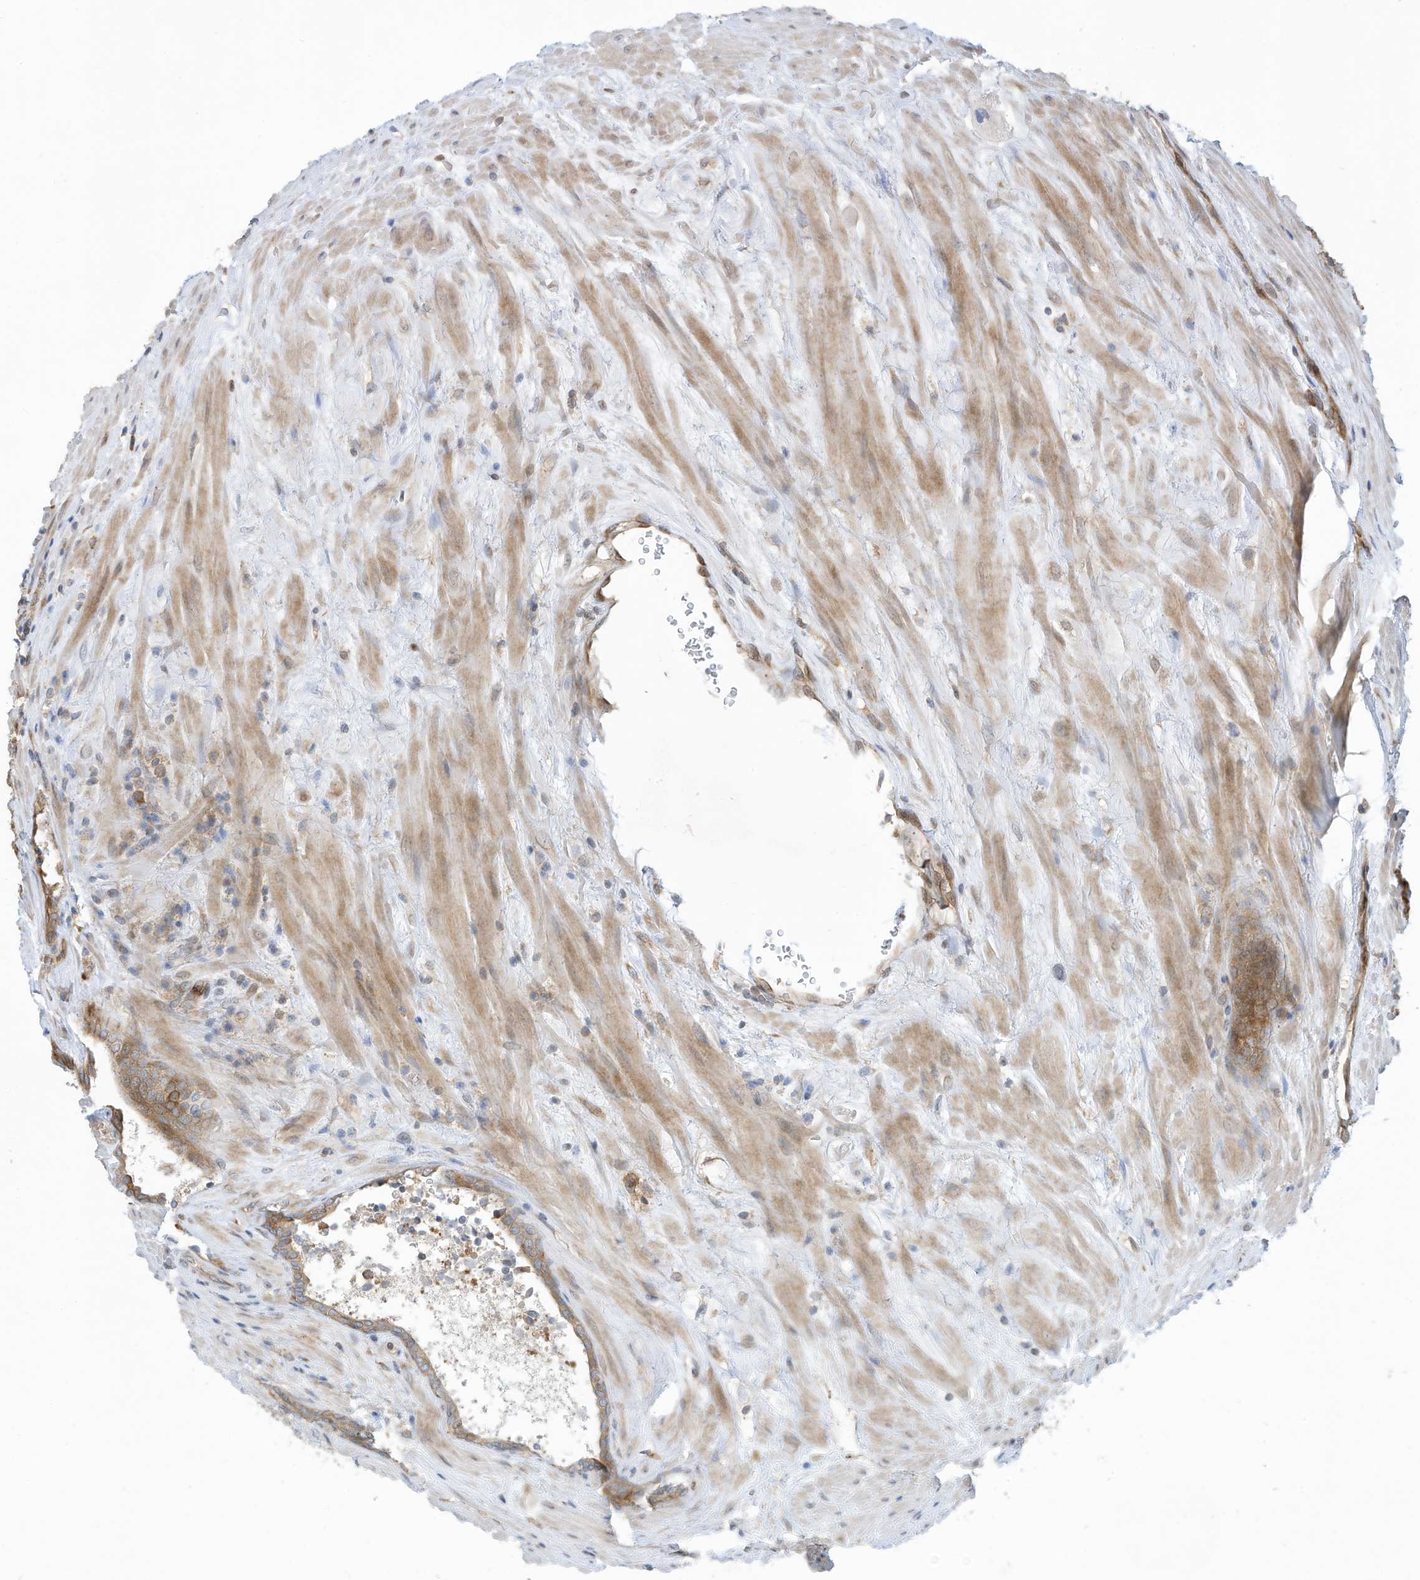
{"staining": {"intensity": "weak", "quantity": "25%-75%", "location": "cytoplasmic/membranous"}, "tissue": "prostate cancer", "cell_type": "Tumor cells", "image_type": "cancer", "snomed": [{"axis": "morphology", "description": "Adenocarcinoma, Low grade"}, {"axis": "topography", "description": "Prostate"}], "caption": "A photomicrograph of human adenocarcinoma (low-grade) (prostate) stained for a protein shows weak cytoplasmic/membranous brown staining in tumor cells.", "gene": "USE1", "patient": {"sex": "male", "age": 67}}